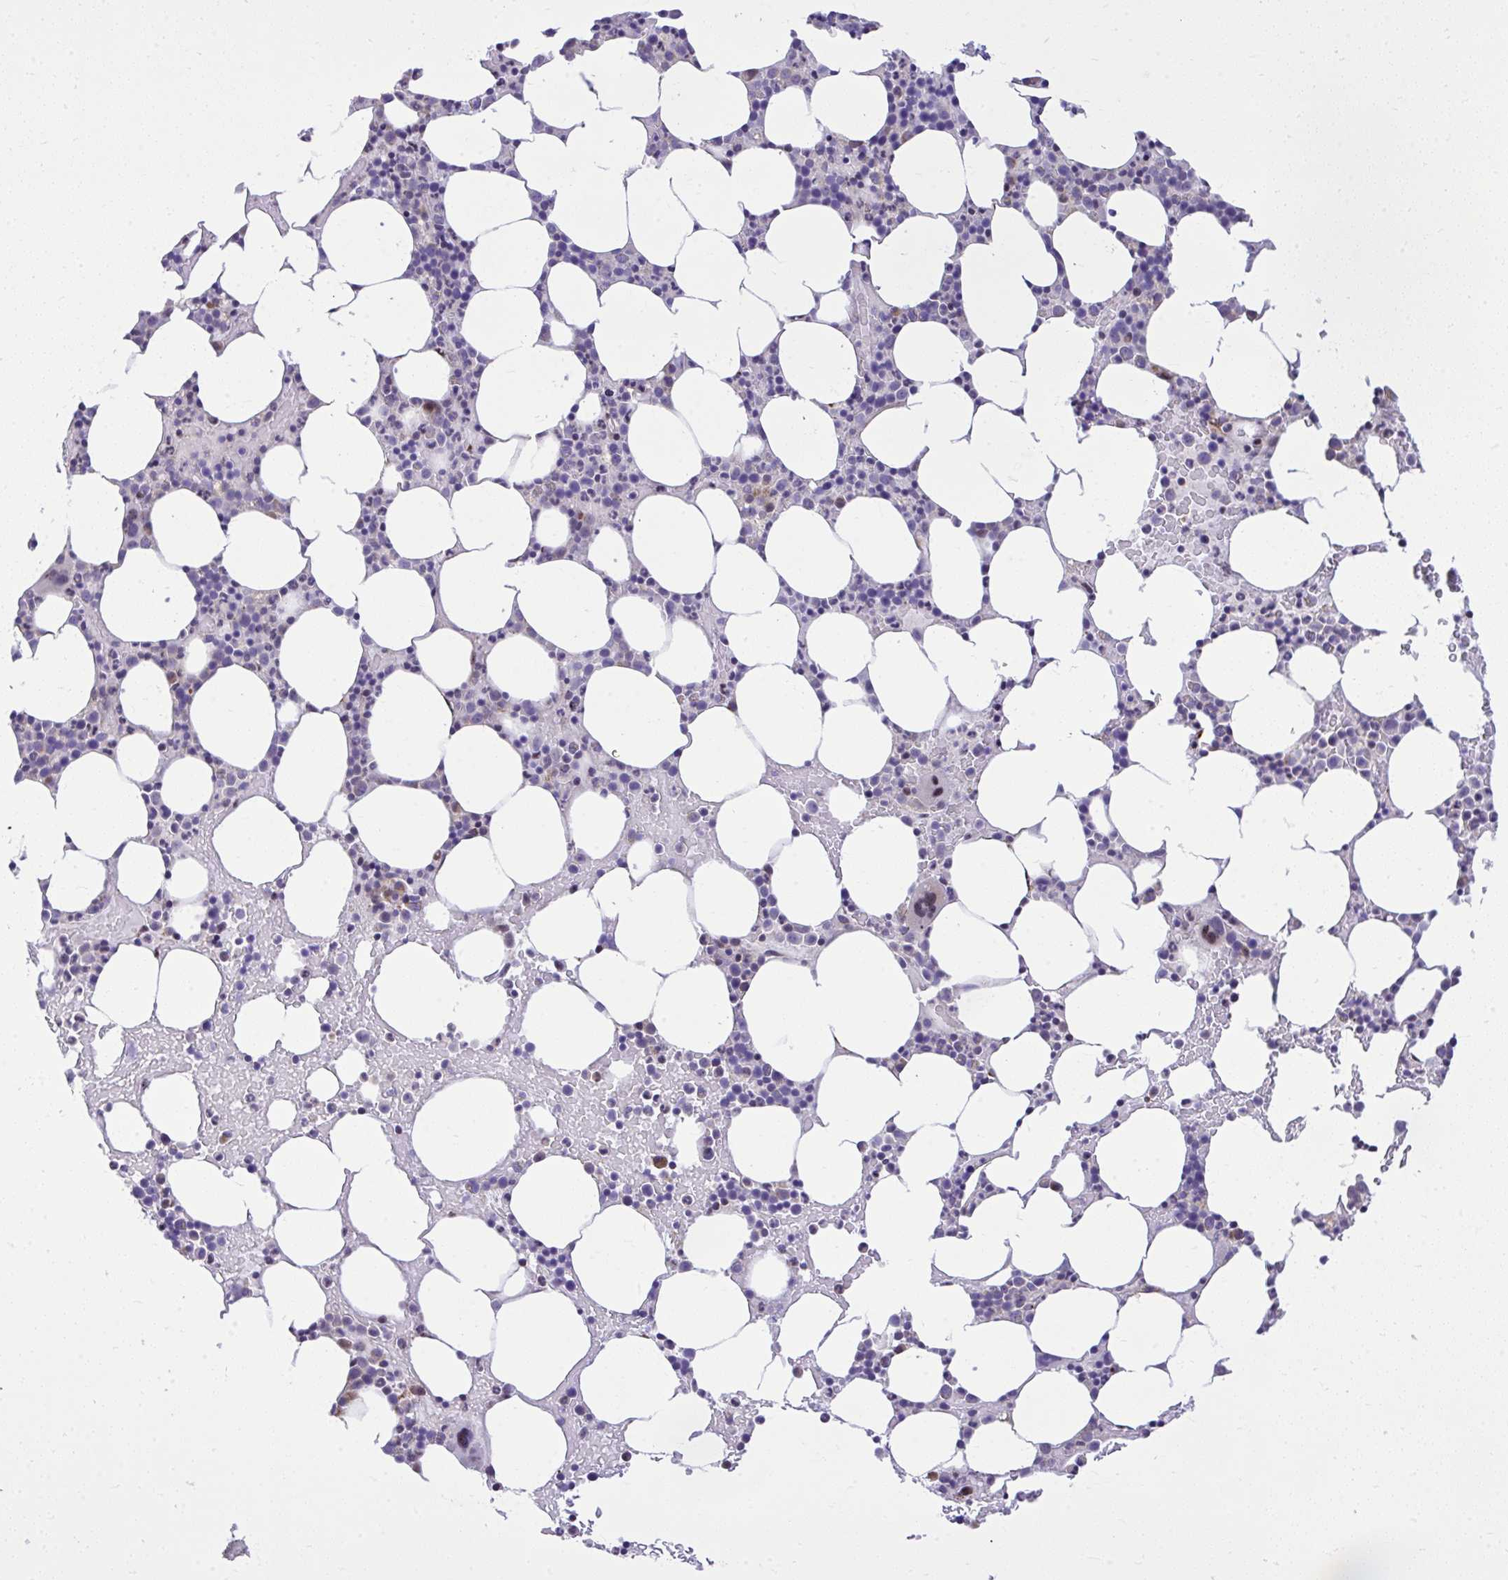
{"staining": {"intensity": "negative", "quantity": "none", "location": "none"}, "tissue": "bone marrow", "cell_type": "Hematopoietic cells", "image_type": "normal", "snomed": [{"axis": "morphology", "description": "Normal tissue, NOS"}, {"axis": "topography", "description": "Bone marrow"}], "caption": "Bone marrow was stained to show a protein in brown. There is no significant expression in hematopoietic cells. (IHC, brightfield microscopy, high magnification).", "gene": "GPRIN3", "patient": {"sex": "female", "age": 62}}